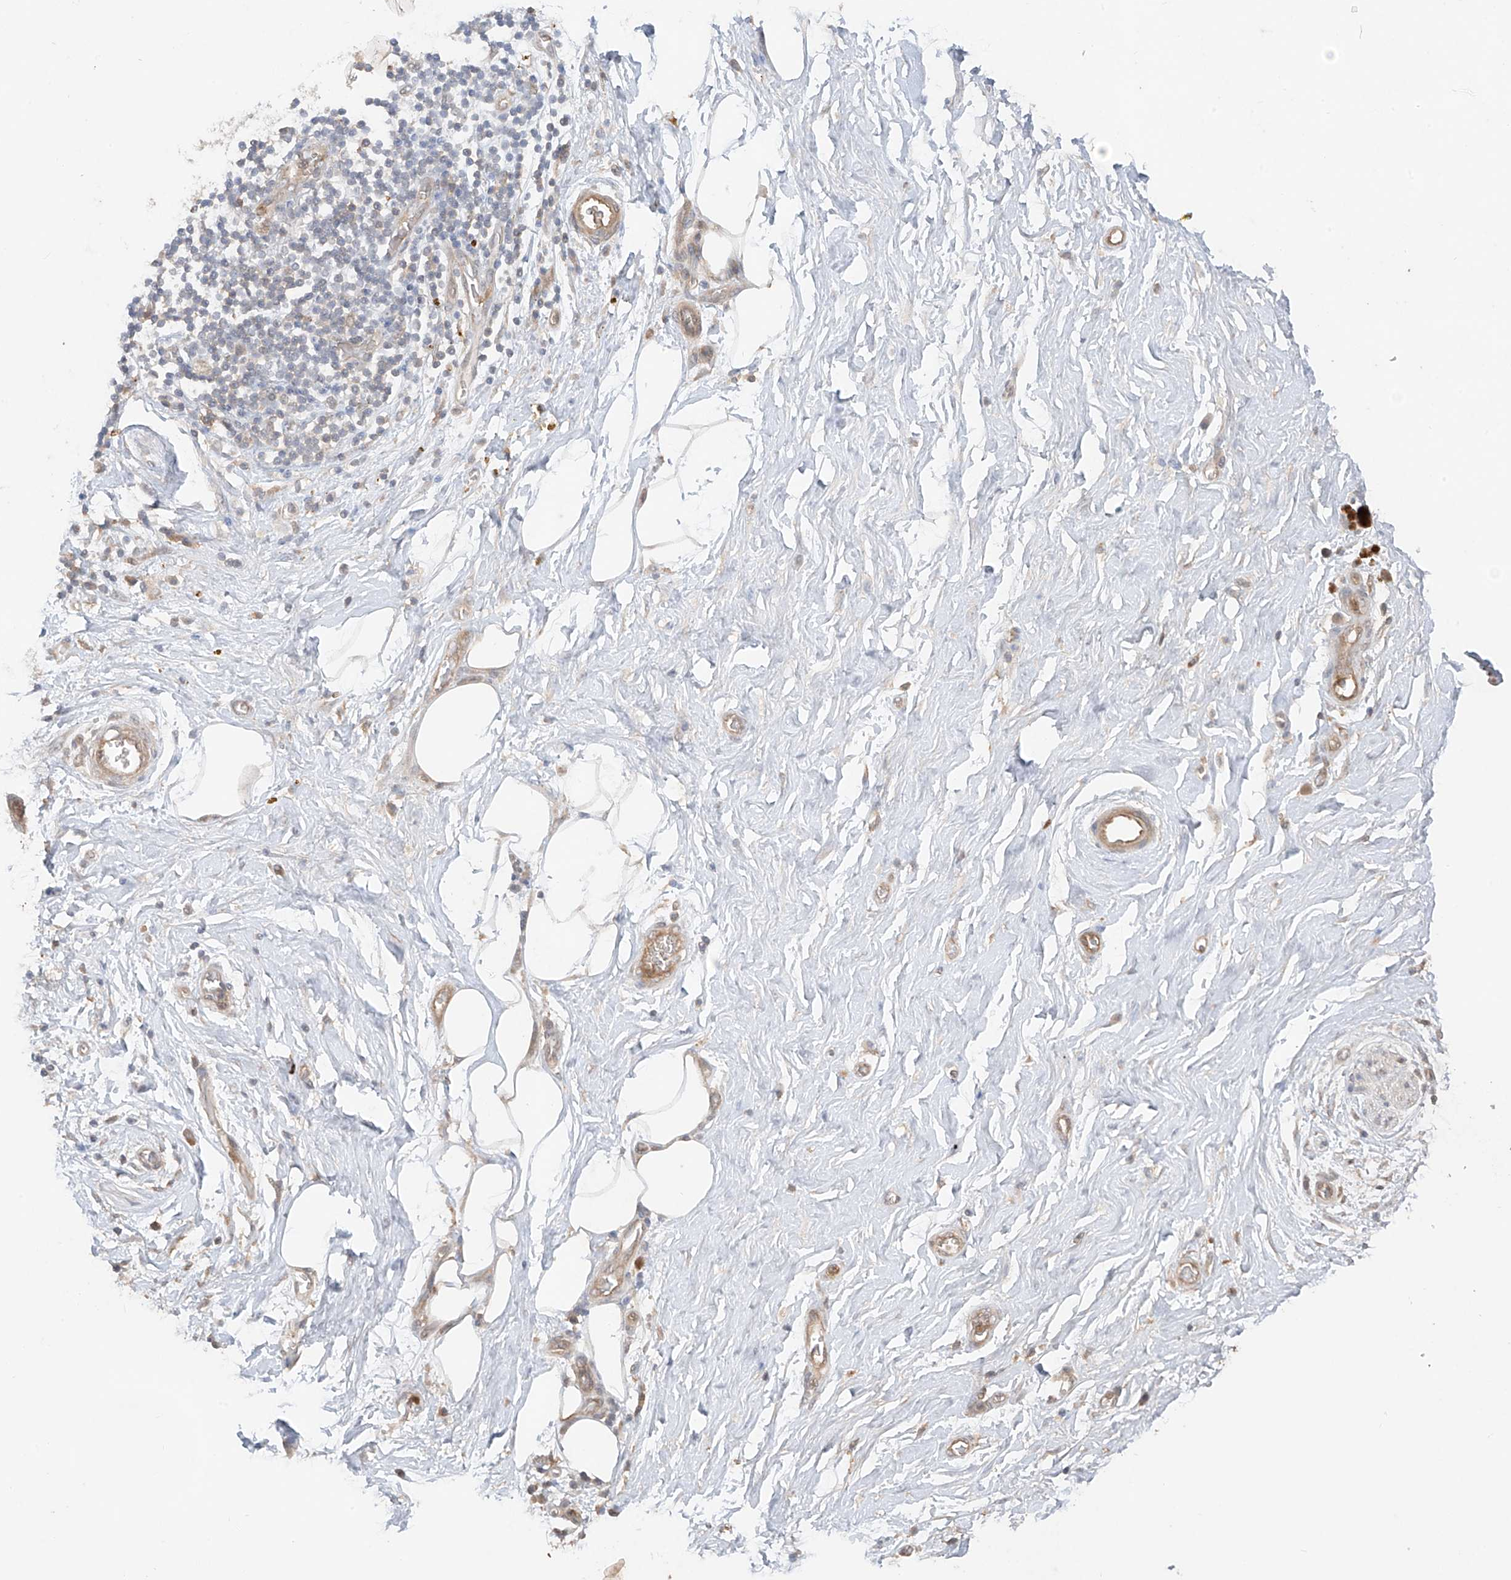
{"staining": {"intensity": "moderate", "quantity": ">75%", "location": "cytoplasmic/membranous"}, "tissue": "adipose tissue", "cell_type": "Adipocytes", "image_type": "normal", "snomed": [{"axis": "morphology", "description": "Normal tissue, NOS"}, {"axis": "morphology", "description": "Adenocarcinoma, NOS"}, {"axis": "topography", "description": "Pancreas"}, {"axis": "topography", "description": "Peripheral nerve tissue"}], "caption": "An image of human adipose tissue stained for a protein shows moderate cytoplasmic/membranous brown staining in adipocytes. The staining was performed using DAB (3,3'-diaminobenzidine), with brown indicating positive protein expression. Nuclei are stained blue with hematoxylin.", "gene": "CACNA2D4", "patient": {"sex": "male", "age": 59}}